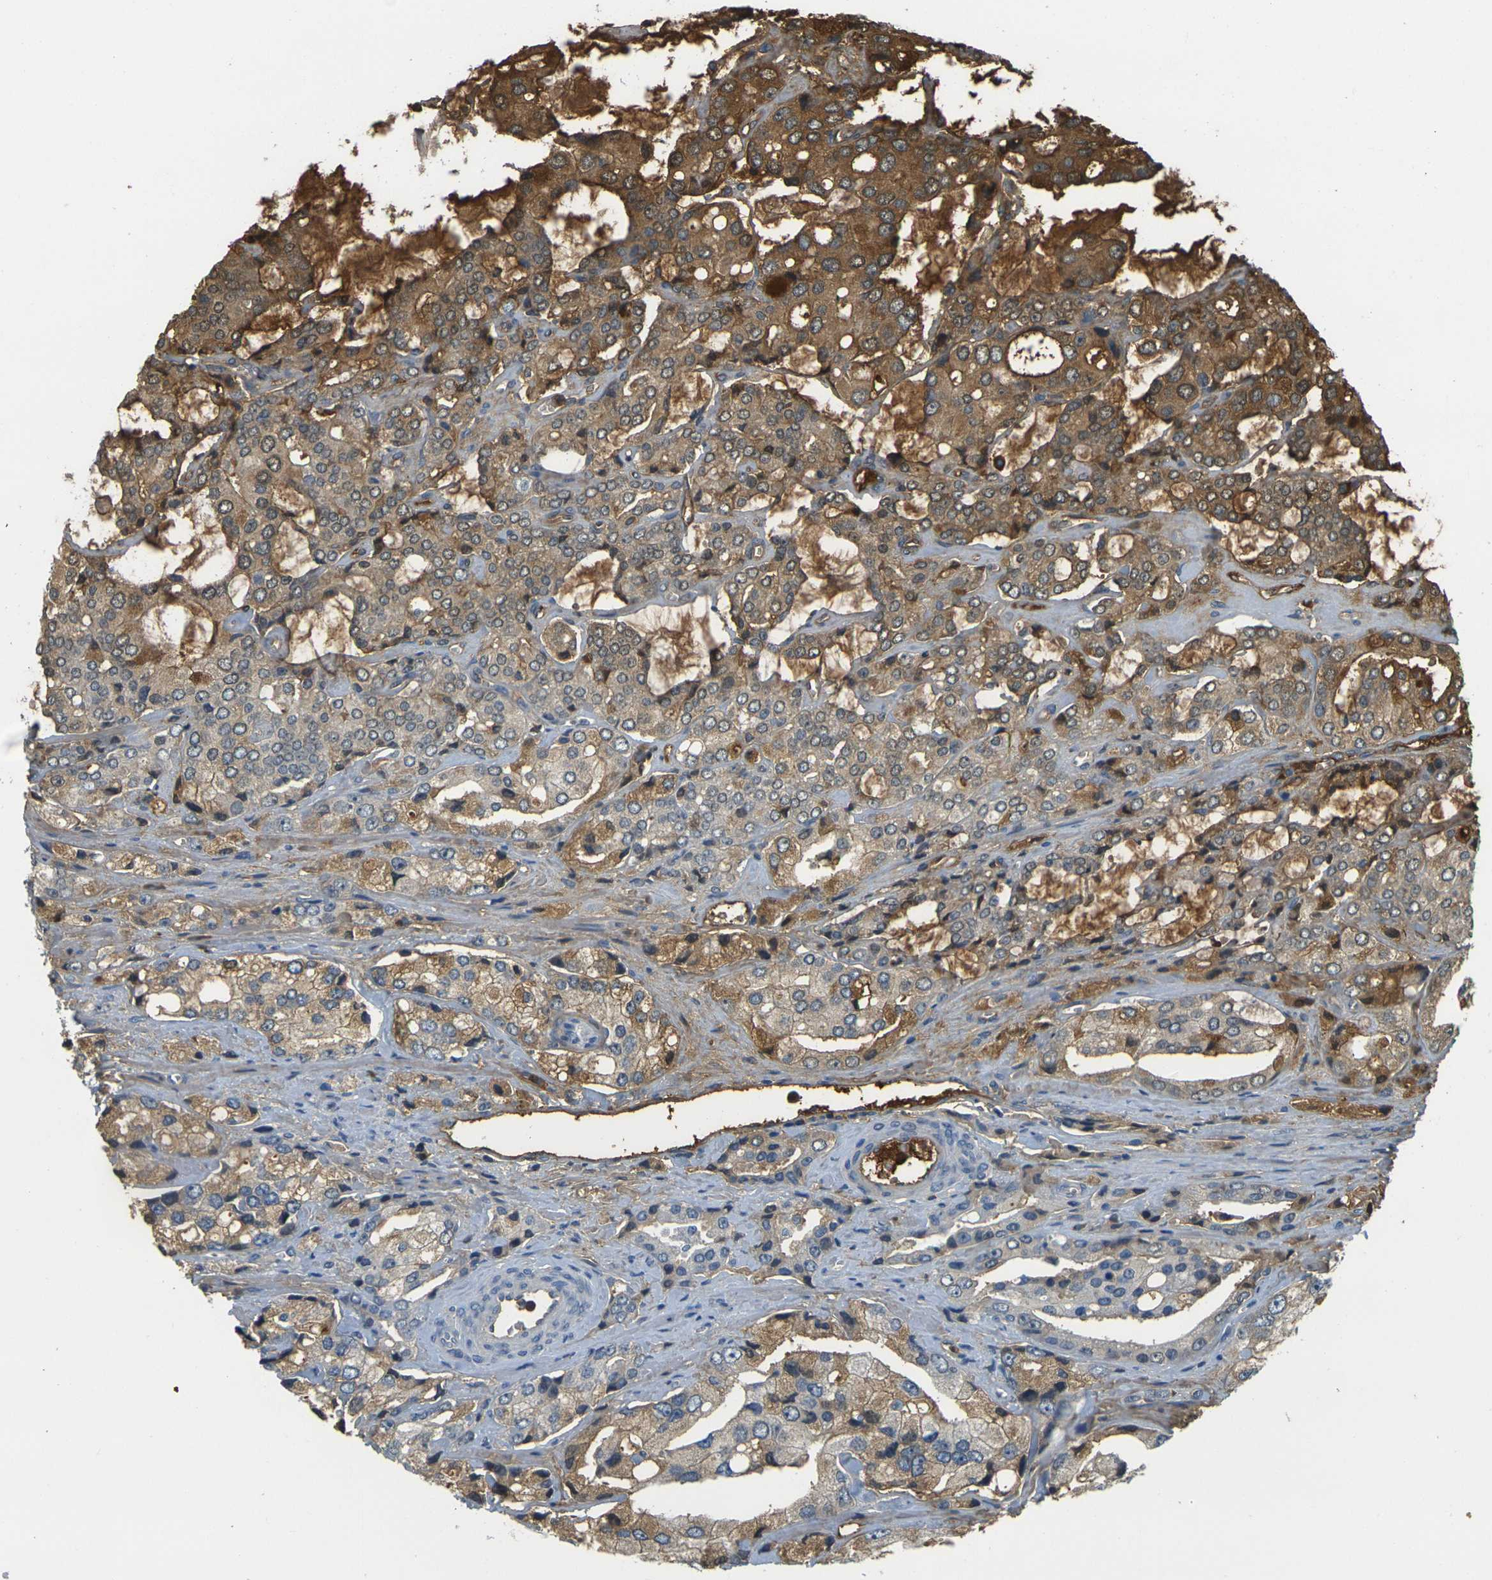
{"staining": {"intensity": "moderate", "quantity": ">75%", "location": "cytoplasmic/membranous"}, "tissue": "prostate cancer", "cell_type": "Tumor cells", "image_type": "cancer", "snomed": [{"axis": "morphology", "description": "Adenocarcinoma, High grade"}, {"axis": "topography", "description": "Prostate"}], "caption": "High-magnification brightfield microscopy of prostate cancer stained with DAB (3,3'-diaminobenzidine) (brown) and counterstained with hematoxylin (blue). tumor cells exhibit moderate cytoplasmic/membranous expression is appreciated in about>75% of cells.", "gene": "PLCD1", "patient": {"sex": "male", "age": 67}}